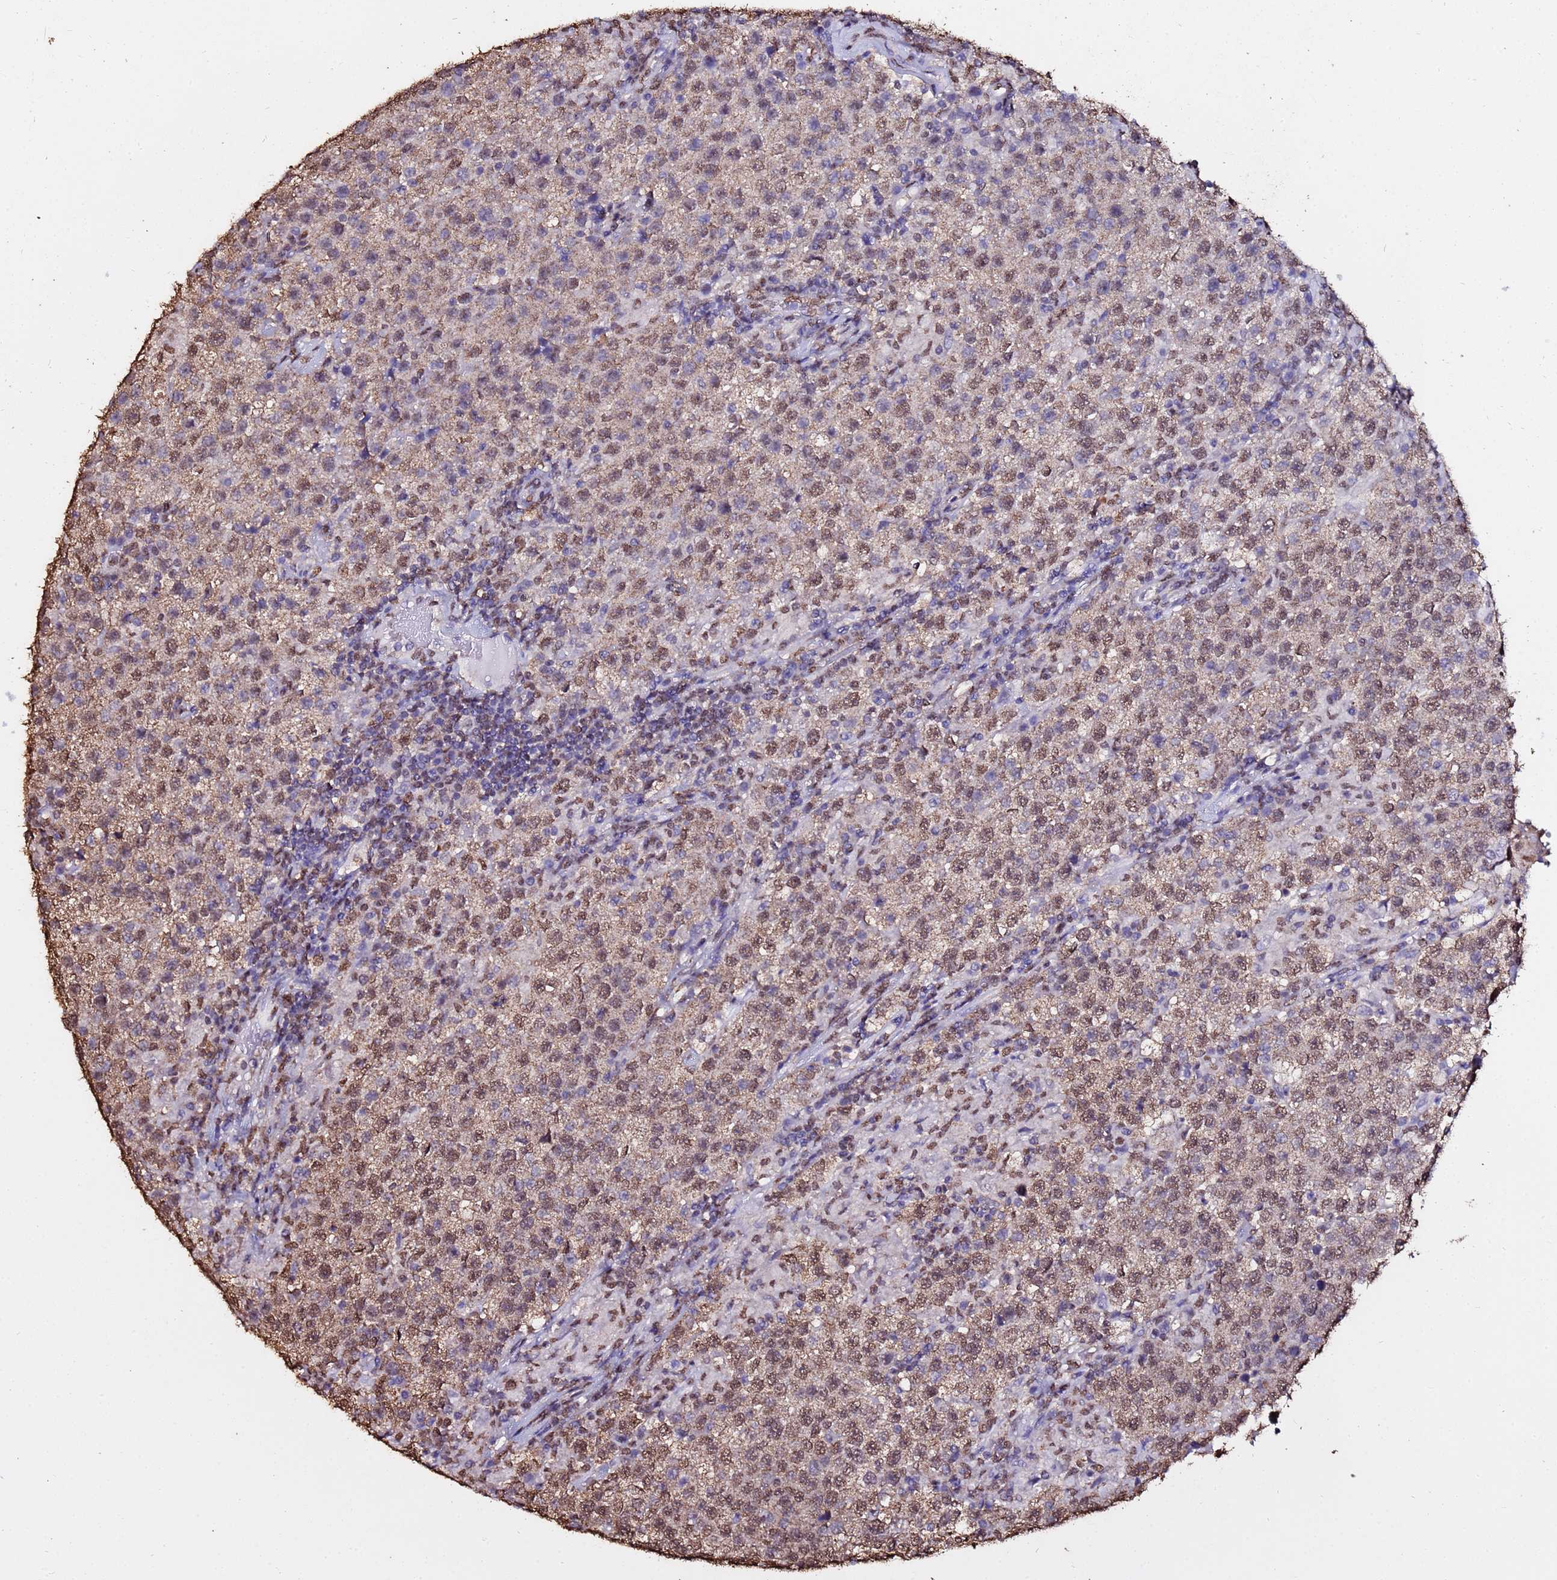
{"staining": {"intensity": "moderate", "quantity": ">75%", "location": "nuclear"}, "tissue": "testis cancer", "cell_type": "Tumor cells", "image_type": "cancer", "snomed": [{"axis": "morphology", "description": "Seminoma, NOS"}, {"axis": "morphology", "description": "Carcinoma, Embryonal, NOS"}, {"axis": "topography", "description": "Testis"}], "caption": "Moderate nuclear protein staining is identified in about >75% of tumor cells in testis cancer (embryonal carcinoma).", "gene": "TRIP6", "patient": {"sex": "male", "age": 41}}